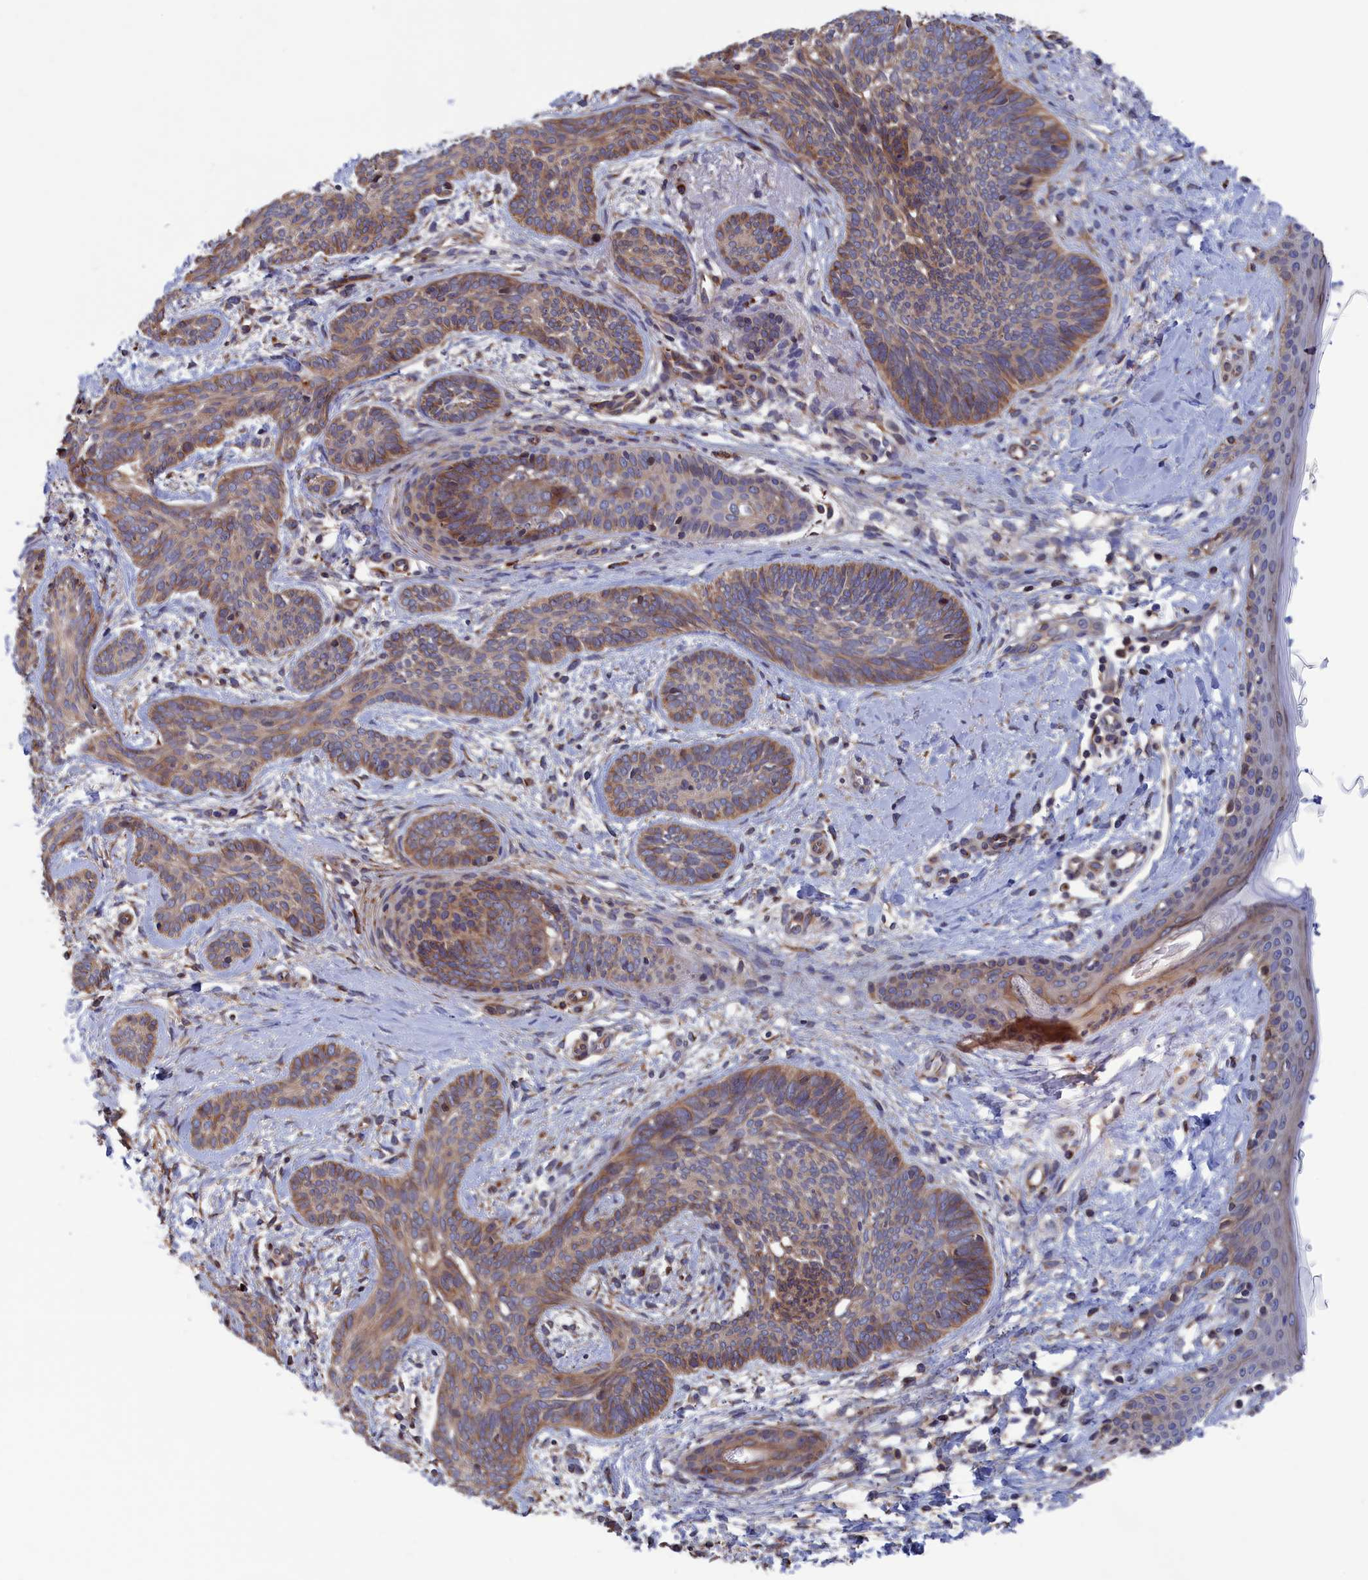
{"staining": {"intensity": "weak", "quantity": "25%-75%", "location": "cytoplasmic/membranous"}, "tissue": "skin cancer", "cell_type": "Tumor cells", "image_type": "cancer", "snomed": [{"axis": "morphology", "description": "Basal cell carcinoma"}, {"axis": "topography", "description": "Skin"}], "caption": "Immunohistochemical staining of human skin basal cell carcinoma demonstrates low levels of weak cytoplasmic/membranous expression in approximately 25%-75% of tumor cells.", "gene": "NUTF2", "patient": {"sex": "female", "age": 81}}